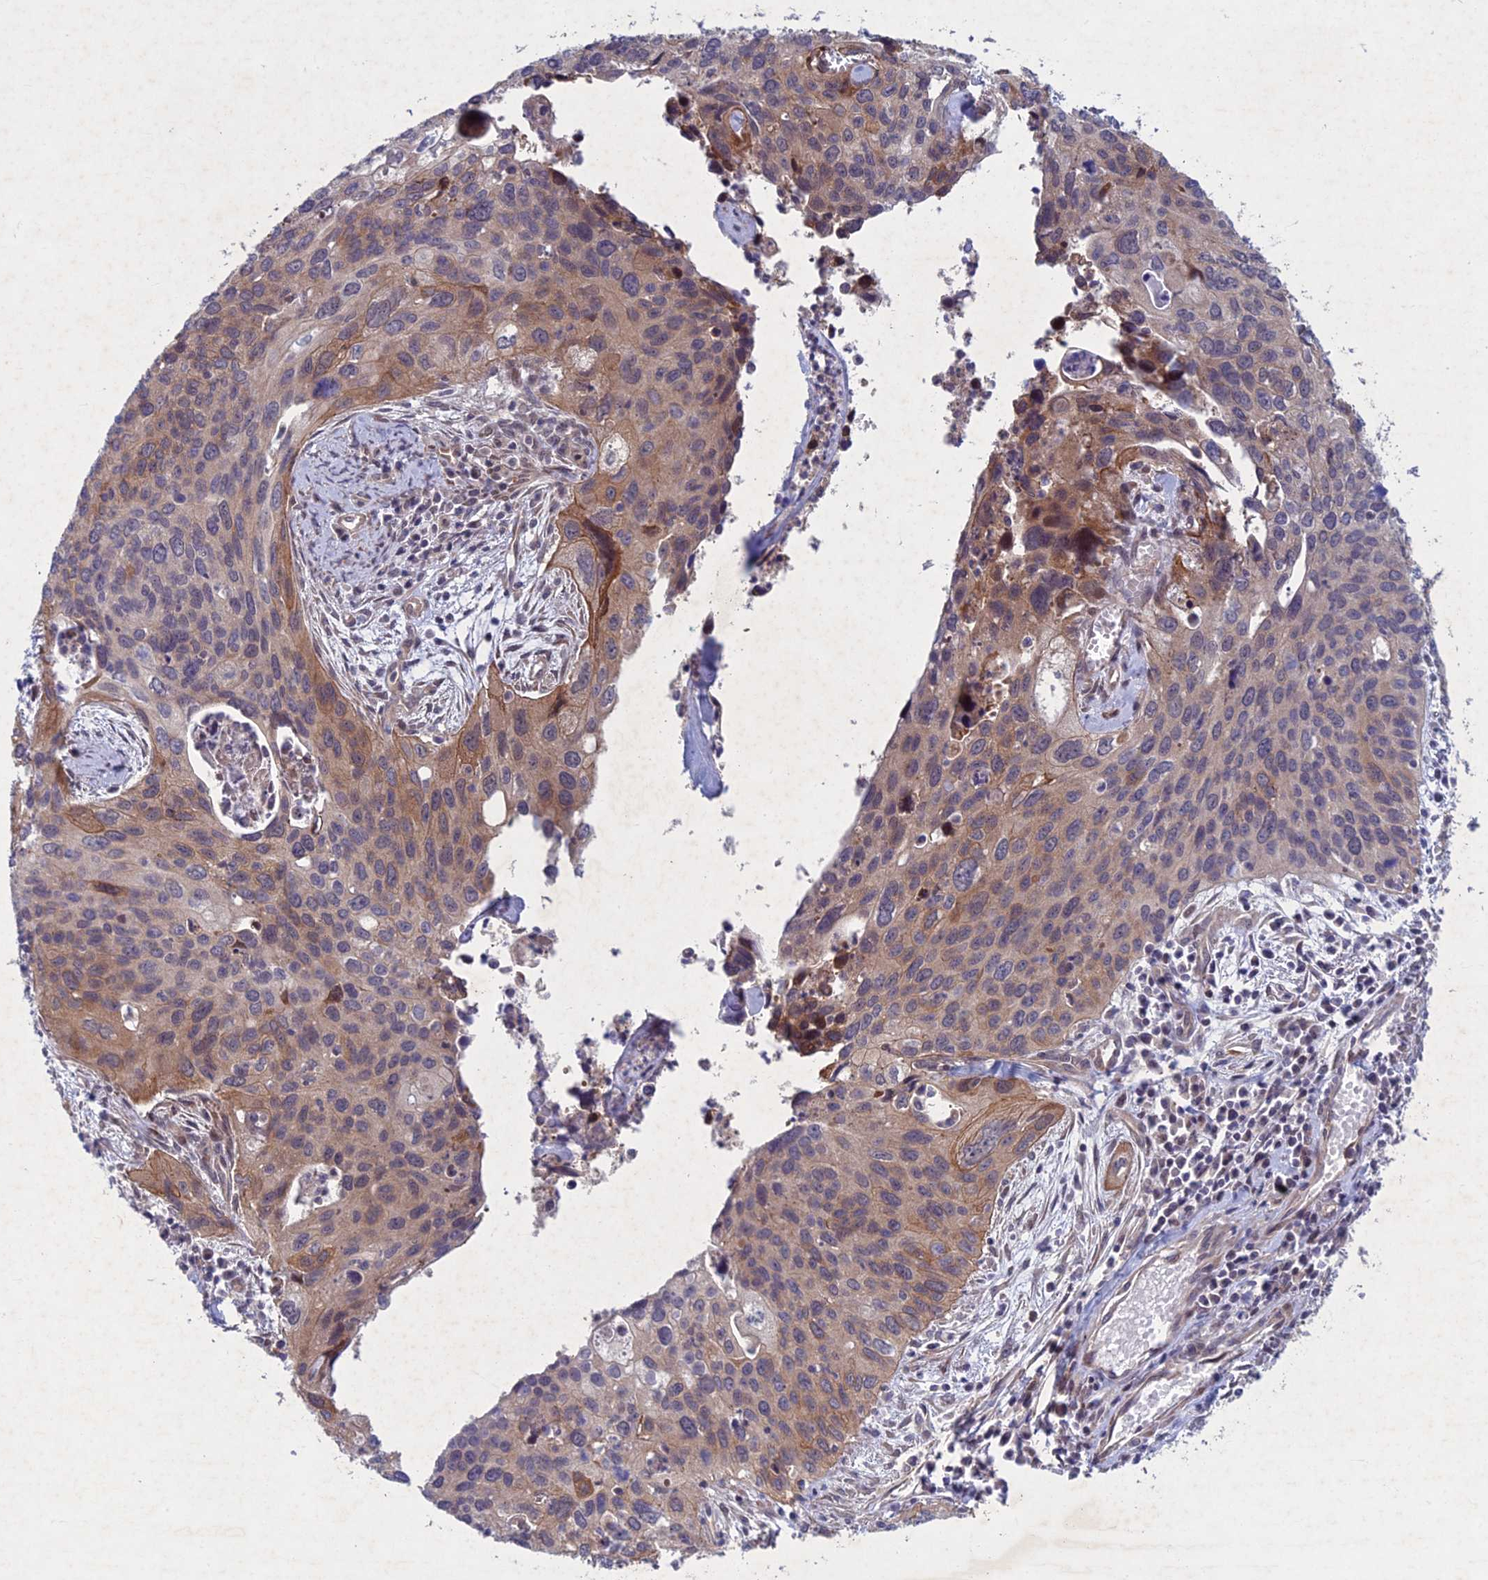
{"staining": {"intensity": "moderate", "quantity": "25%-75%", "location": "cytoplasmic/membranous"}, "tissue": "cervical cancer", "cell_type": "Tumor cells", "image_type": "cancer", "snomed": [{"axis": "morphology", "description": "Squamous cell carcinoma, NOS"}, {"axis": "topography", "description": "Cervix"}], "caption": "IHC (DAB) staining of cervical cancer demonstrates moderate cytoplasmic/membranous protein expression in about 25%-75% of tumor cells. The staining was performed using DAB to visualize the protein expression in brown, while the nuclei were stained in blue with hematoxylin (Magnification: 20x).", "gene": "PTHLH", "patient": {"sex": "female", "age": 55}}